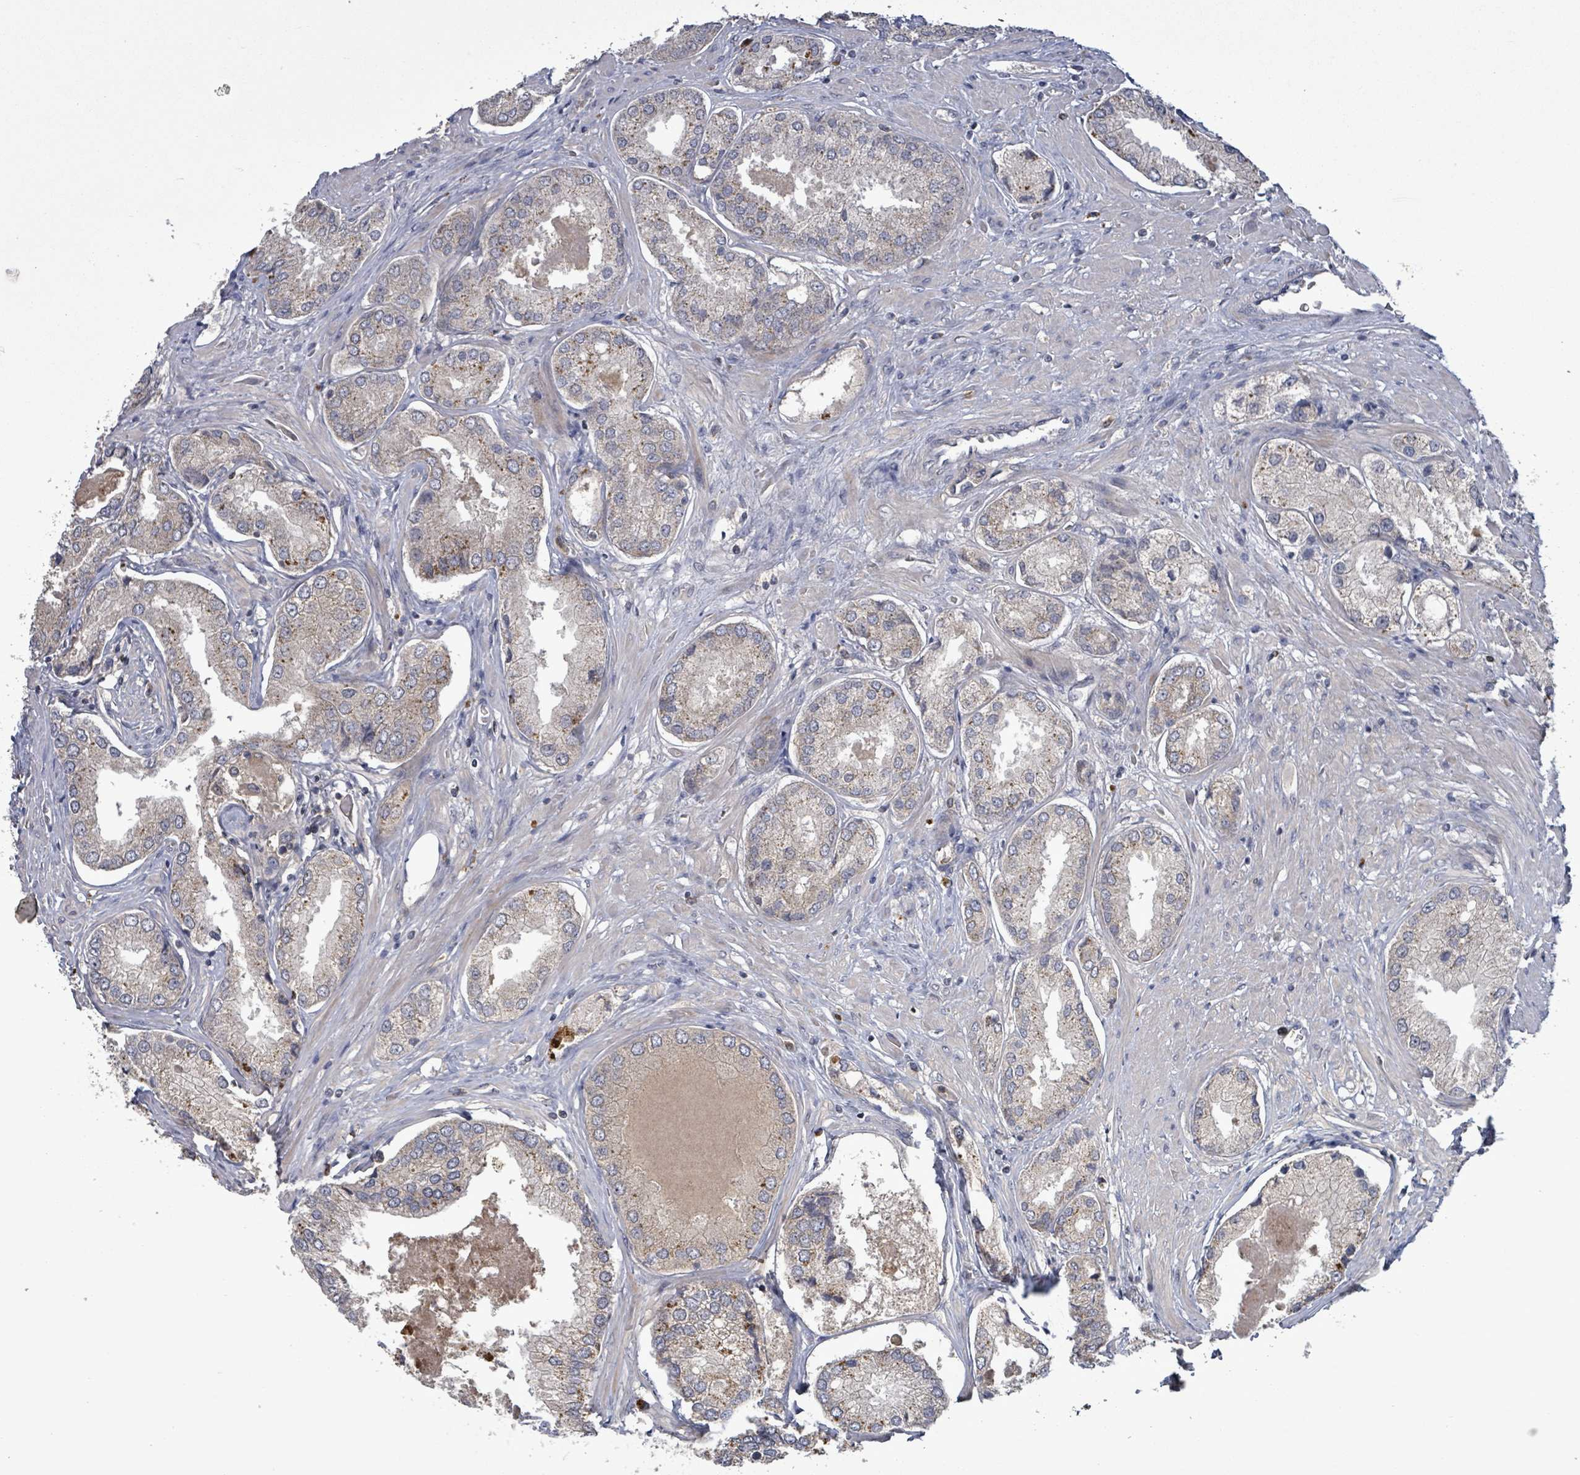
{"staining": {"intensity": "moderate", "quantity": "<25%", "location": "cytoplasmic/membranous"}, "tissue": "prostate cancer", "cell_type": "Tumor cells", "image_type": "cancer", "snomed": [{"axis": "morphology", "description": "Adenocarcinoma, Low grade"}, {"axis": "topography", "description": "Prostate"}], "caption": "Human prostate adenocarcinoma (low-grade) stained with a brown dye shows moderate cytoplasmic/membranous positive staining in about <25% of tumor cells.", "gene": "SERPINE3", "patient": {"sex": "male", "age": 68}}